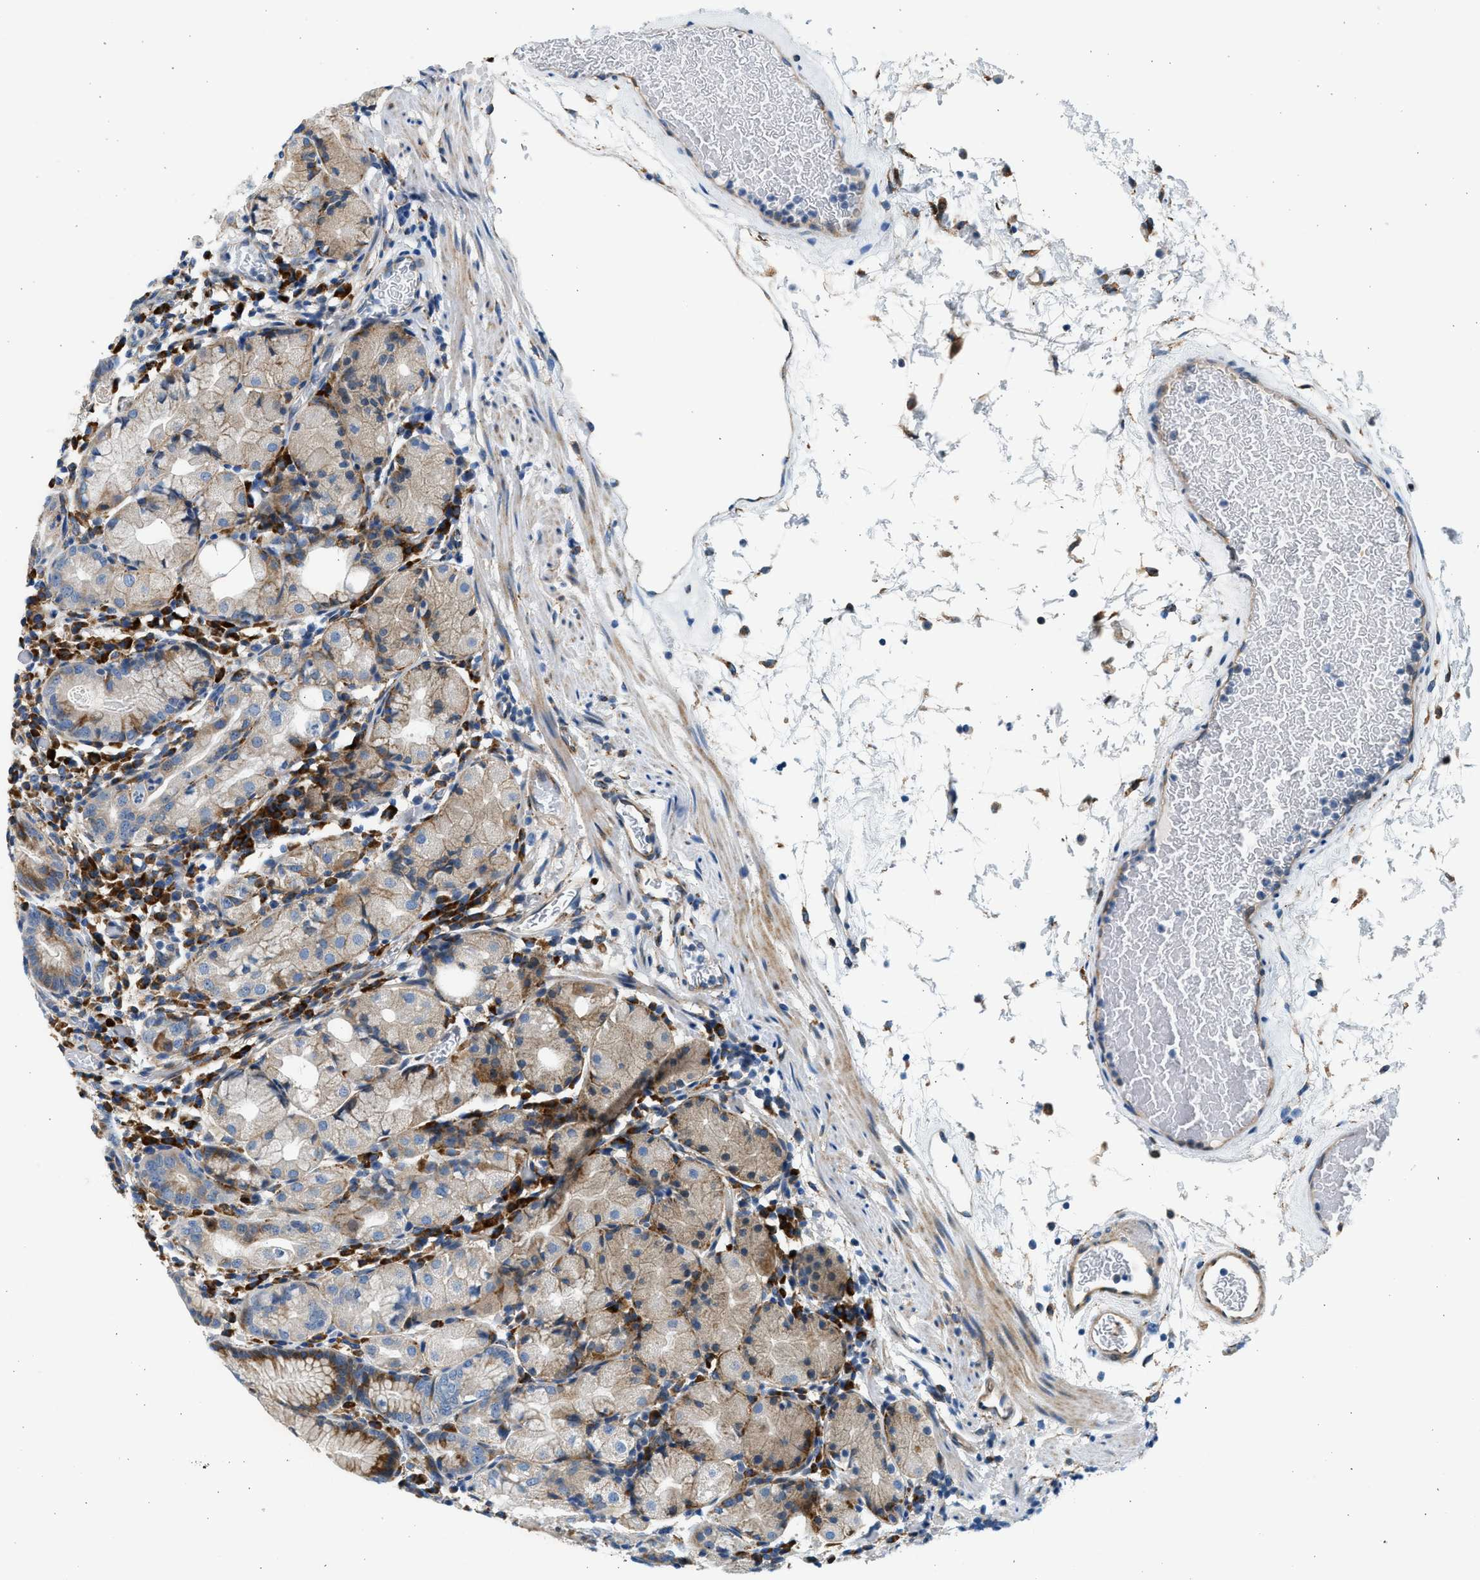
{"staining": {"intensity": "moderate", "quantity": "25%-75%", "location": "cytoplasmic/membranous"}, "tissue": "stomach", "cell_type": "Glandular cells", "image_type": "normal", "snomed": [{"axis": "morphology", "description": "Normal tissue, NOS"}, {"axis": "topography", "description": "Stomach"}, {"axis": "topography", "description": "Stomach, lower"}], "caption": "Brown immunohistochemical staining in benign stomach displays moderate cytoplasmic/membranous staining in approximately 25%-75% of glandular cells. (brown staining indicates protein expression, while blue staining denotes nuclei).", "gene": "CNTN6", "patient": {"sex": "female", "age": 75}}